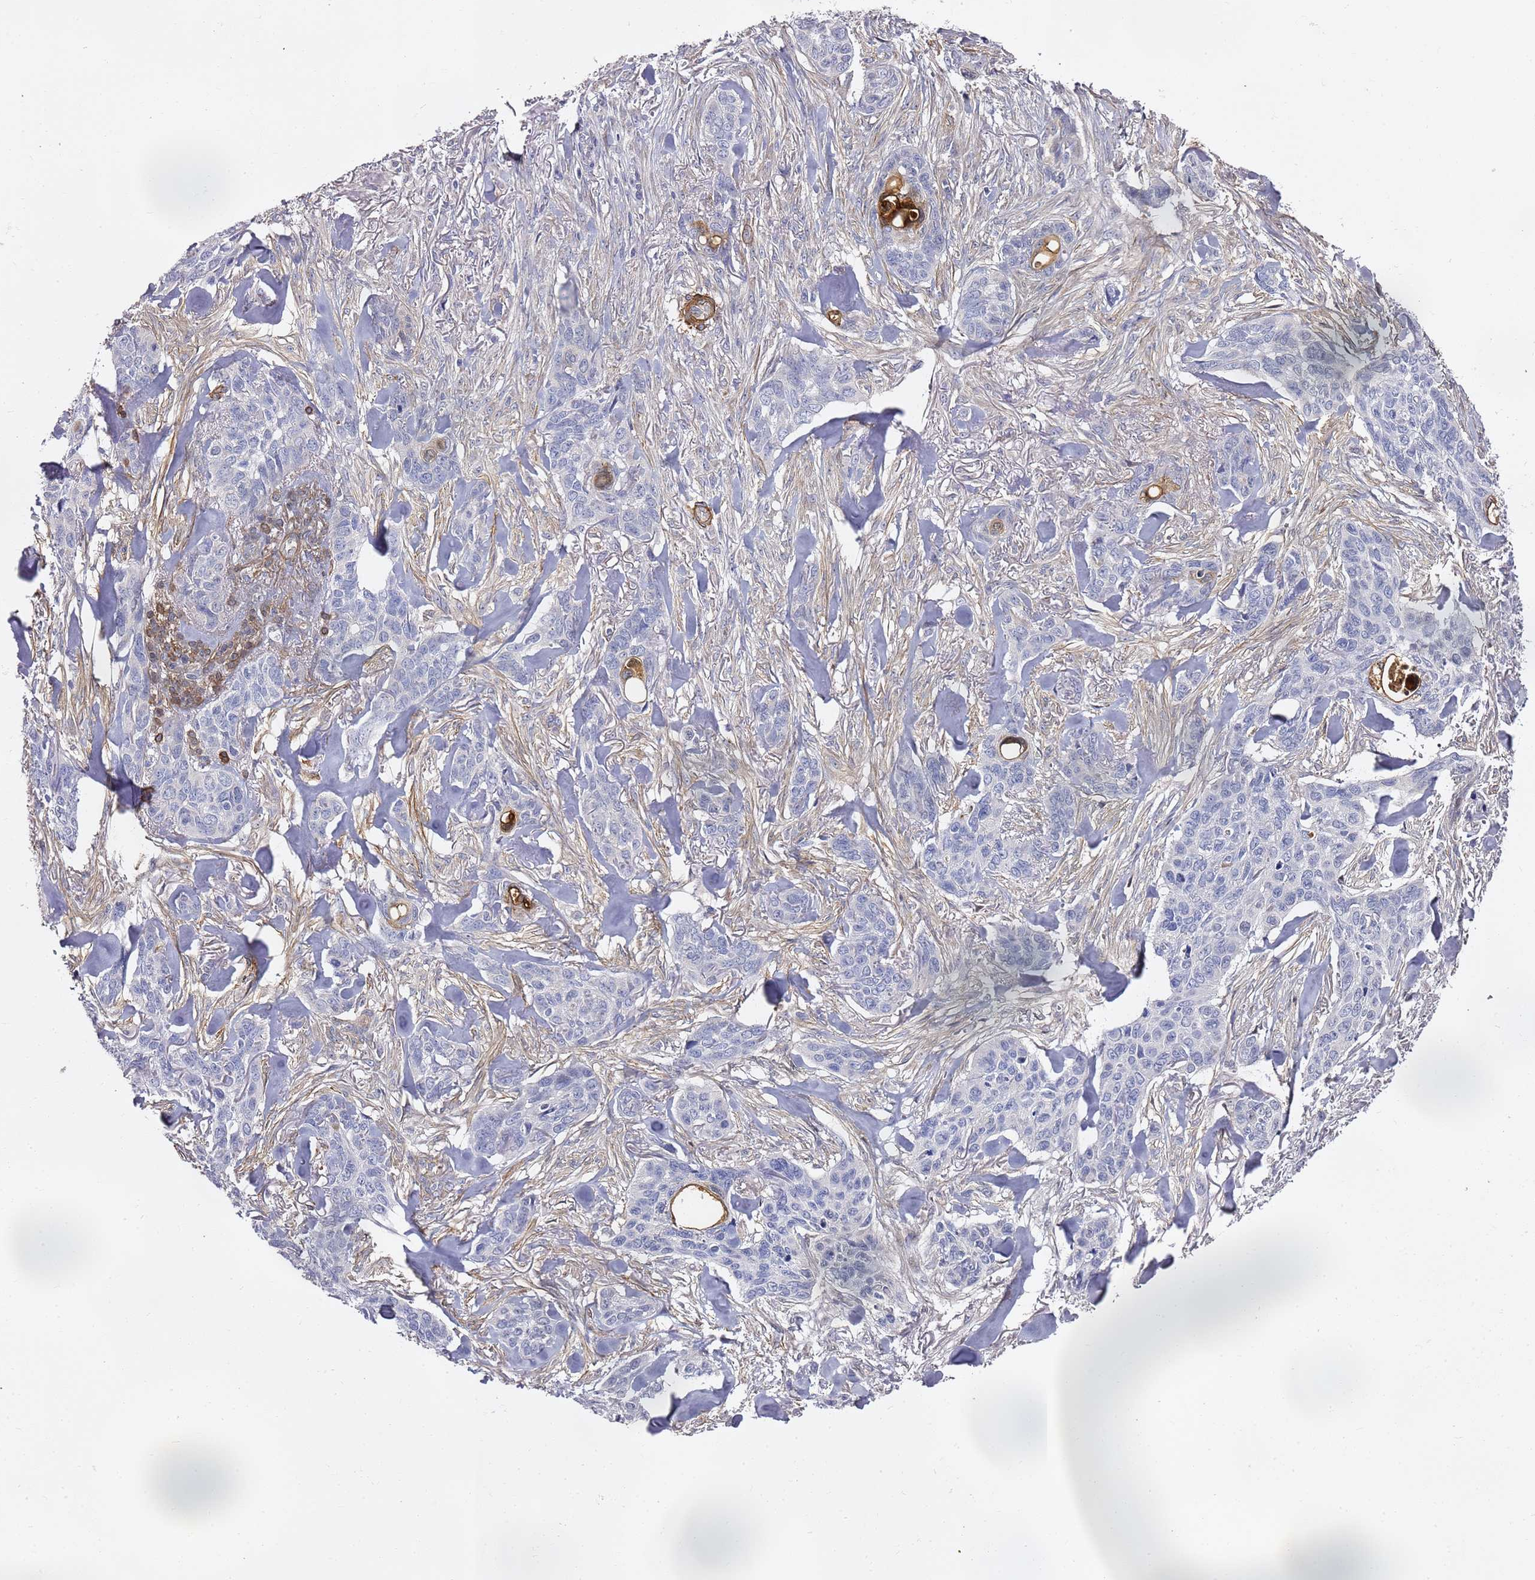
{"staining": {"intensity": "negative", "quantity": "none", "location": "none"}, "tissue": "skin cancer", "cell_type": "Tumor cells", "image_type": "cancer", "snomed": [{"axis": "morphology", "description": "Basal cell carcinoma"}, {"axis": "topography", "description": "Skin"}], "caption": "Immunohistochemical staining of skin basal cell carcinoma demonstrates no significant staining in tumor cells.", "gene": "EPS8L1", "patient": {"sex": "male", "age": 86}}